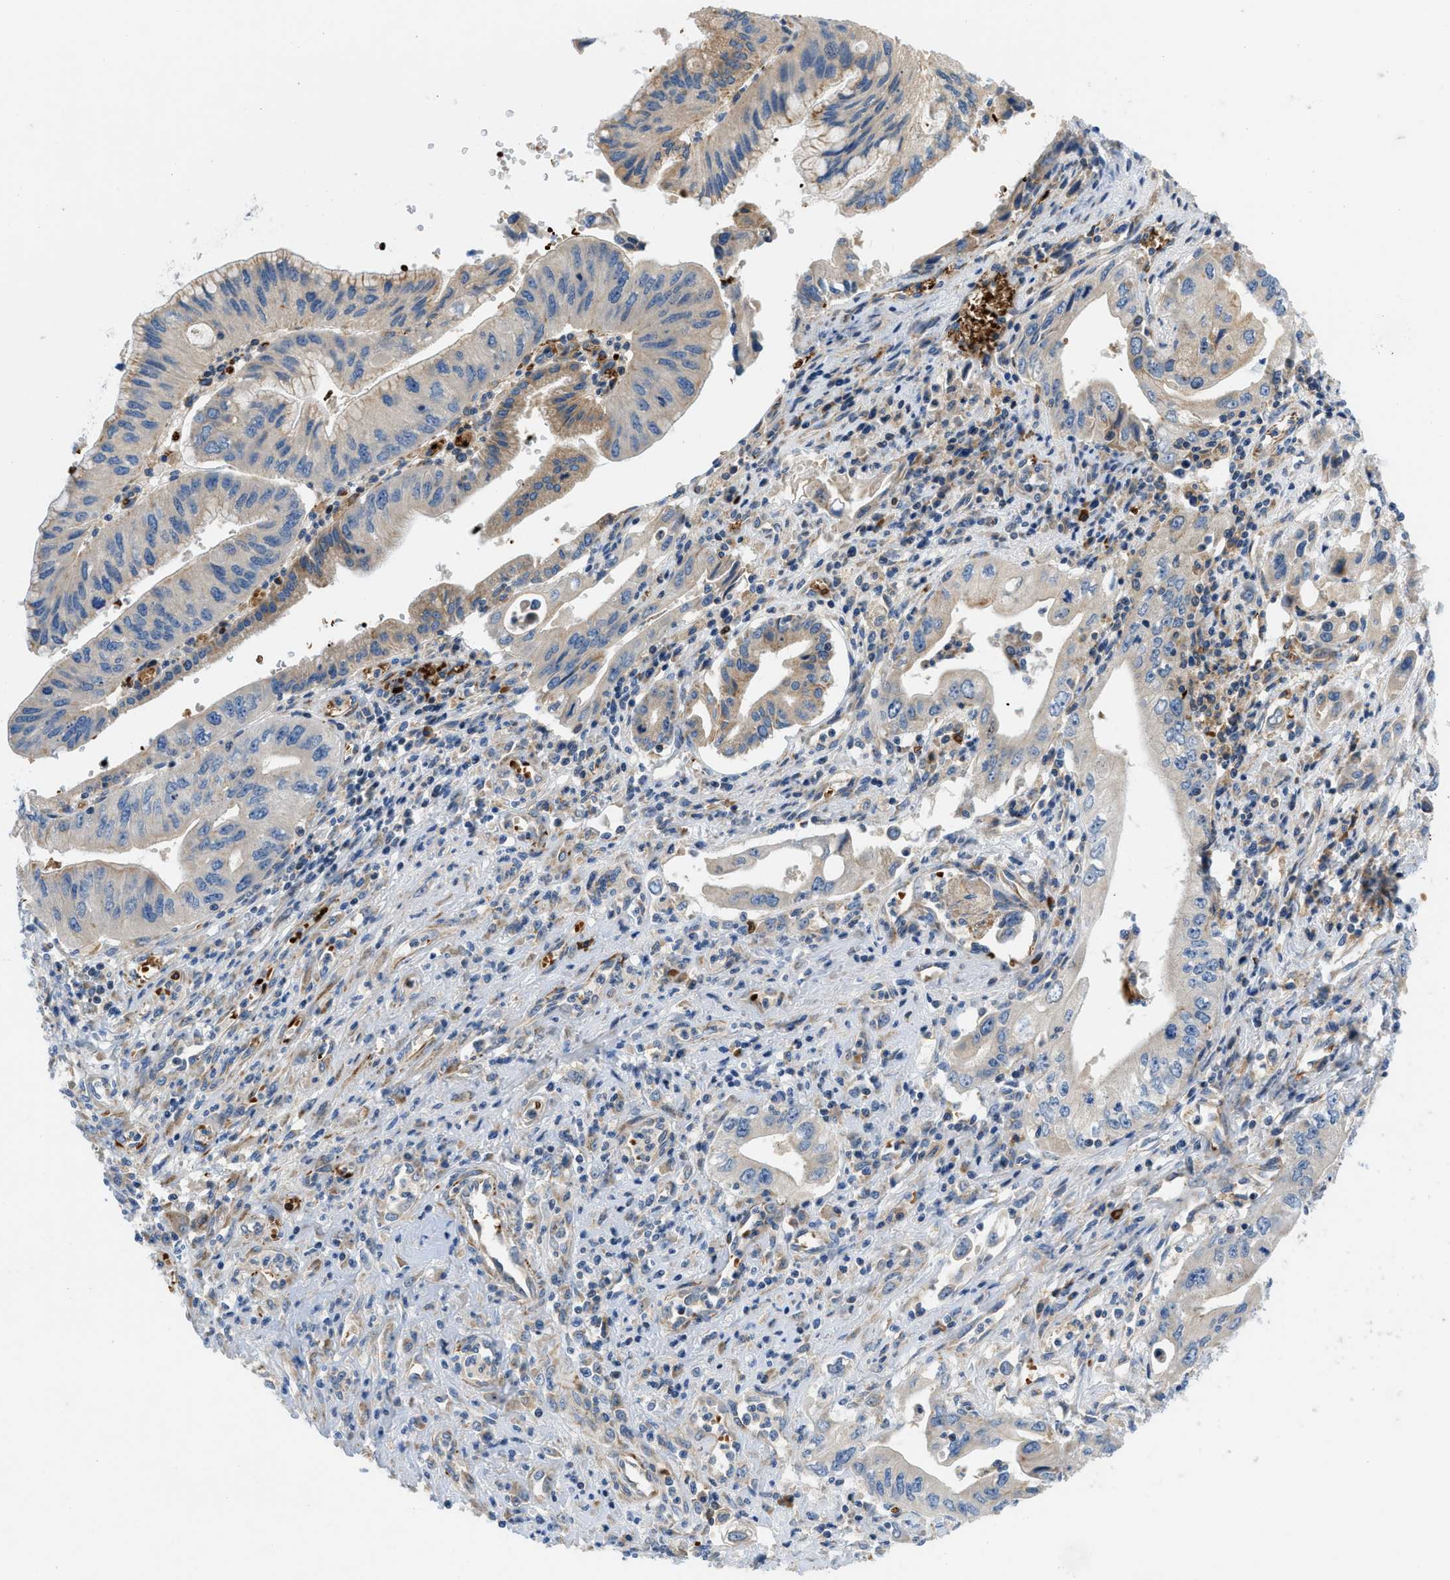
{"staining": {"intensity": "weak", "quantity": "<25%", "location": "cytoplasmic/membranous"}, "tissue": "pancreatic cancer", "cell_type": "Tumor cells", "image_type": "cancer", "snomed": [{"axis": "morphology", "description": "Adenocarcinoma, NOS"}, {"axis": "topography", "description": "Pancreas"}], "caption": "Immunohistochemistry (IHC) image of pancreatic cancer (adenocarcinoma) stained for a protein (brown), which exhibits no expression in tumor cells. (Brightfield microscopy of DAB (3,3'-diaminobenzidine) immunohistochemistry at high magnification).", "gene": "ZNF831", "patient": {"sex": "female", "age": 73}}